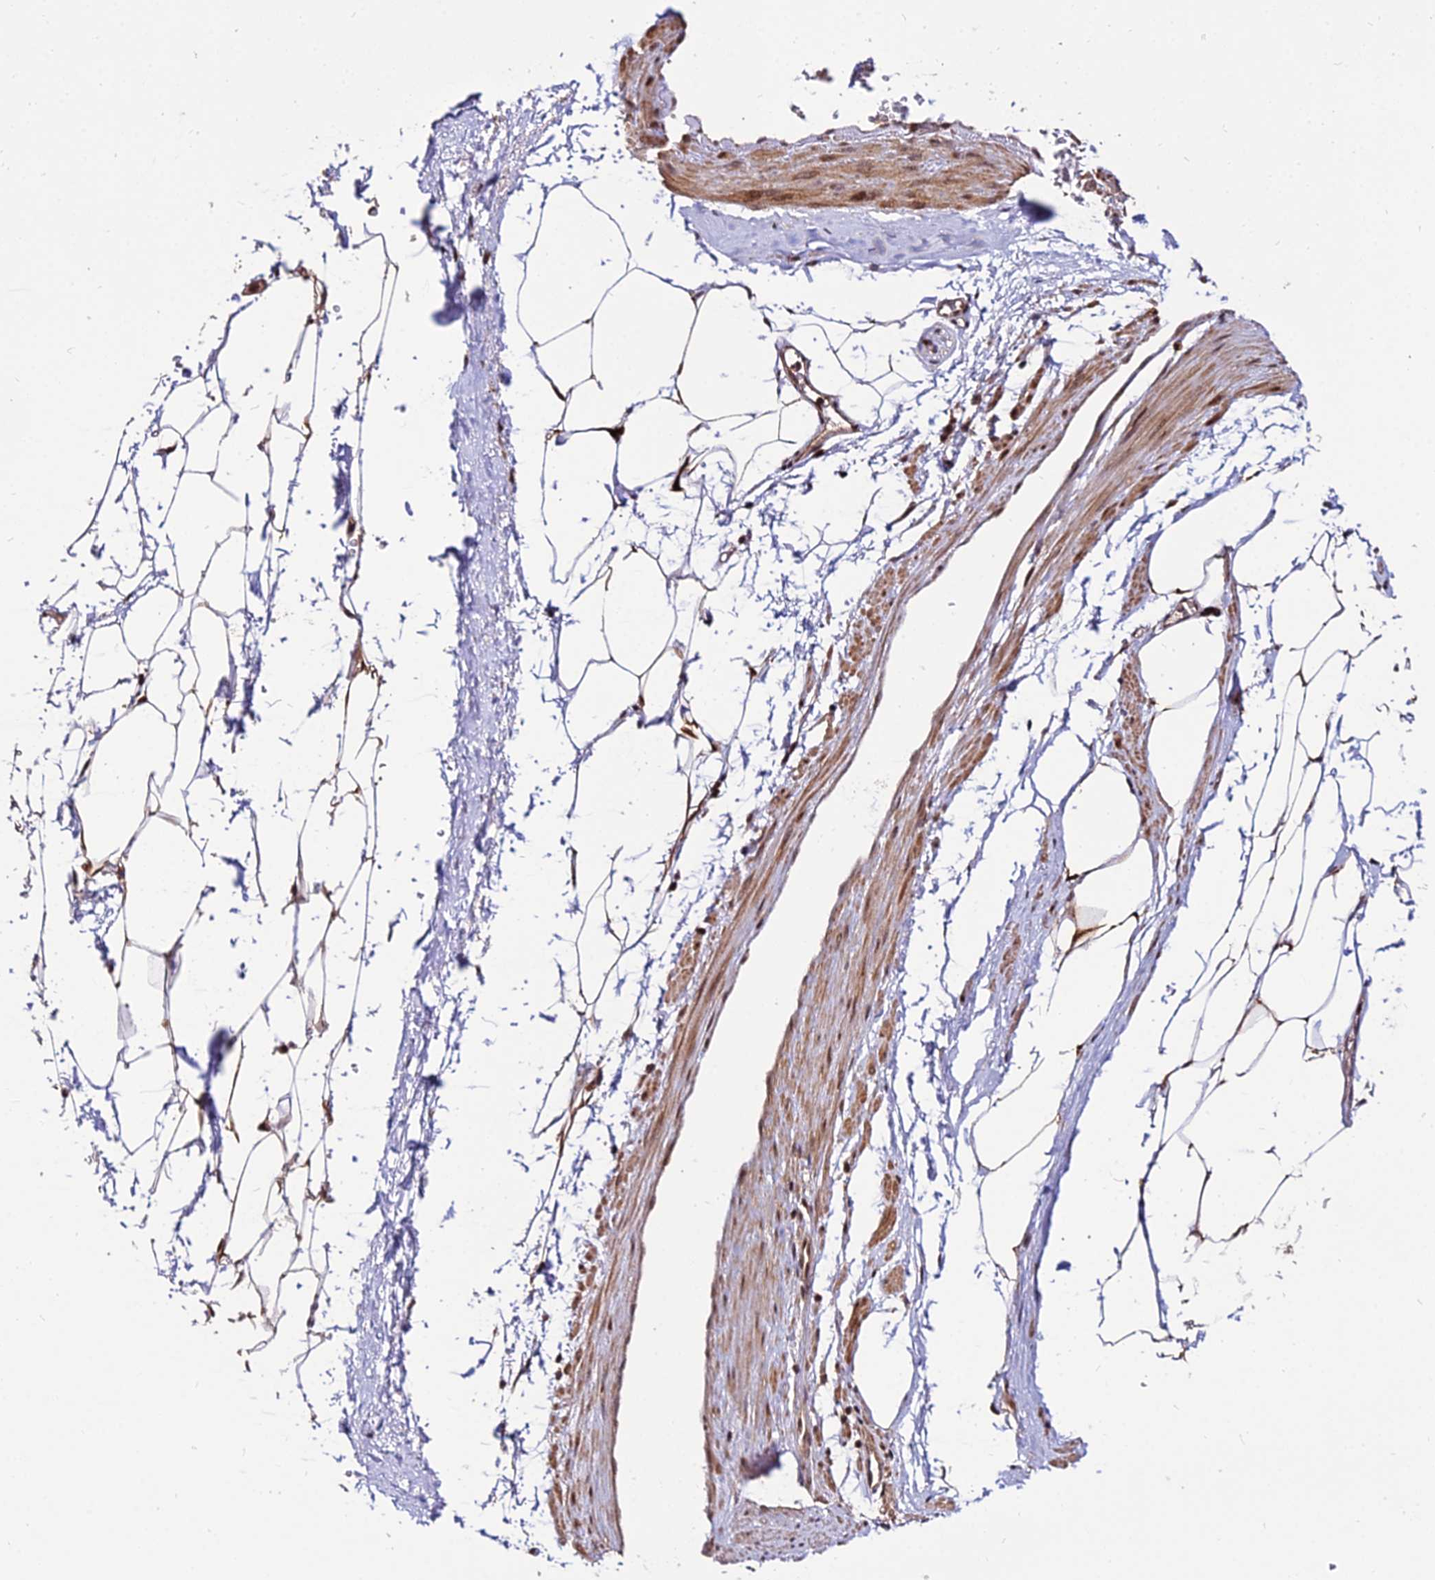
{"staining": {"intensity": "moderate", "quantity": ">75%", "location": "cytoplasmic/membranous,nuclear"}, "tissue": "adipose tissue", "cell_type": "Adipocytes", "image_type": "normal", "snomed": [{"axis": "morphology", "description": "Normal tissue, NOS"}, {"axis": "morphology", "description": "Adenocarcinoma, Low grade"}, {"axis": "topography", "description": "Prostate"}, {"axis": "topography", "description": "Peripheral nerve tissue"}], "caption": "Protein staining of normal adipose tissue shows moderate cytoplasmic/membranous,nuclear positivity in approximately >75% of adipocytes.", "gene": "CIB3", "patient": {"sex": "male", "age": 63}}